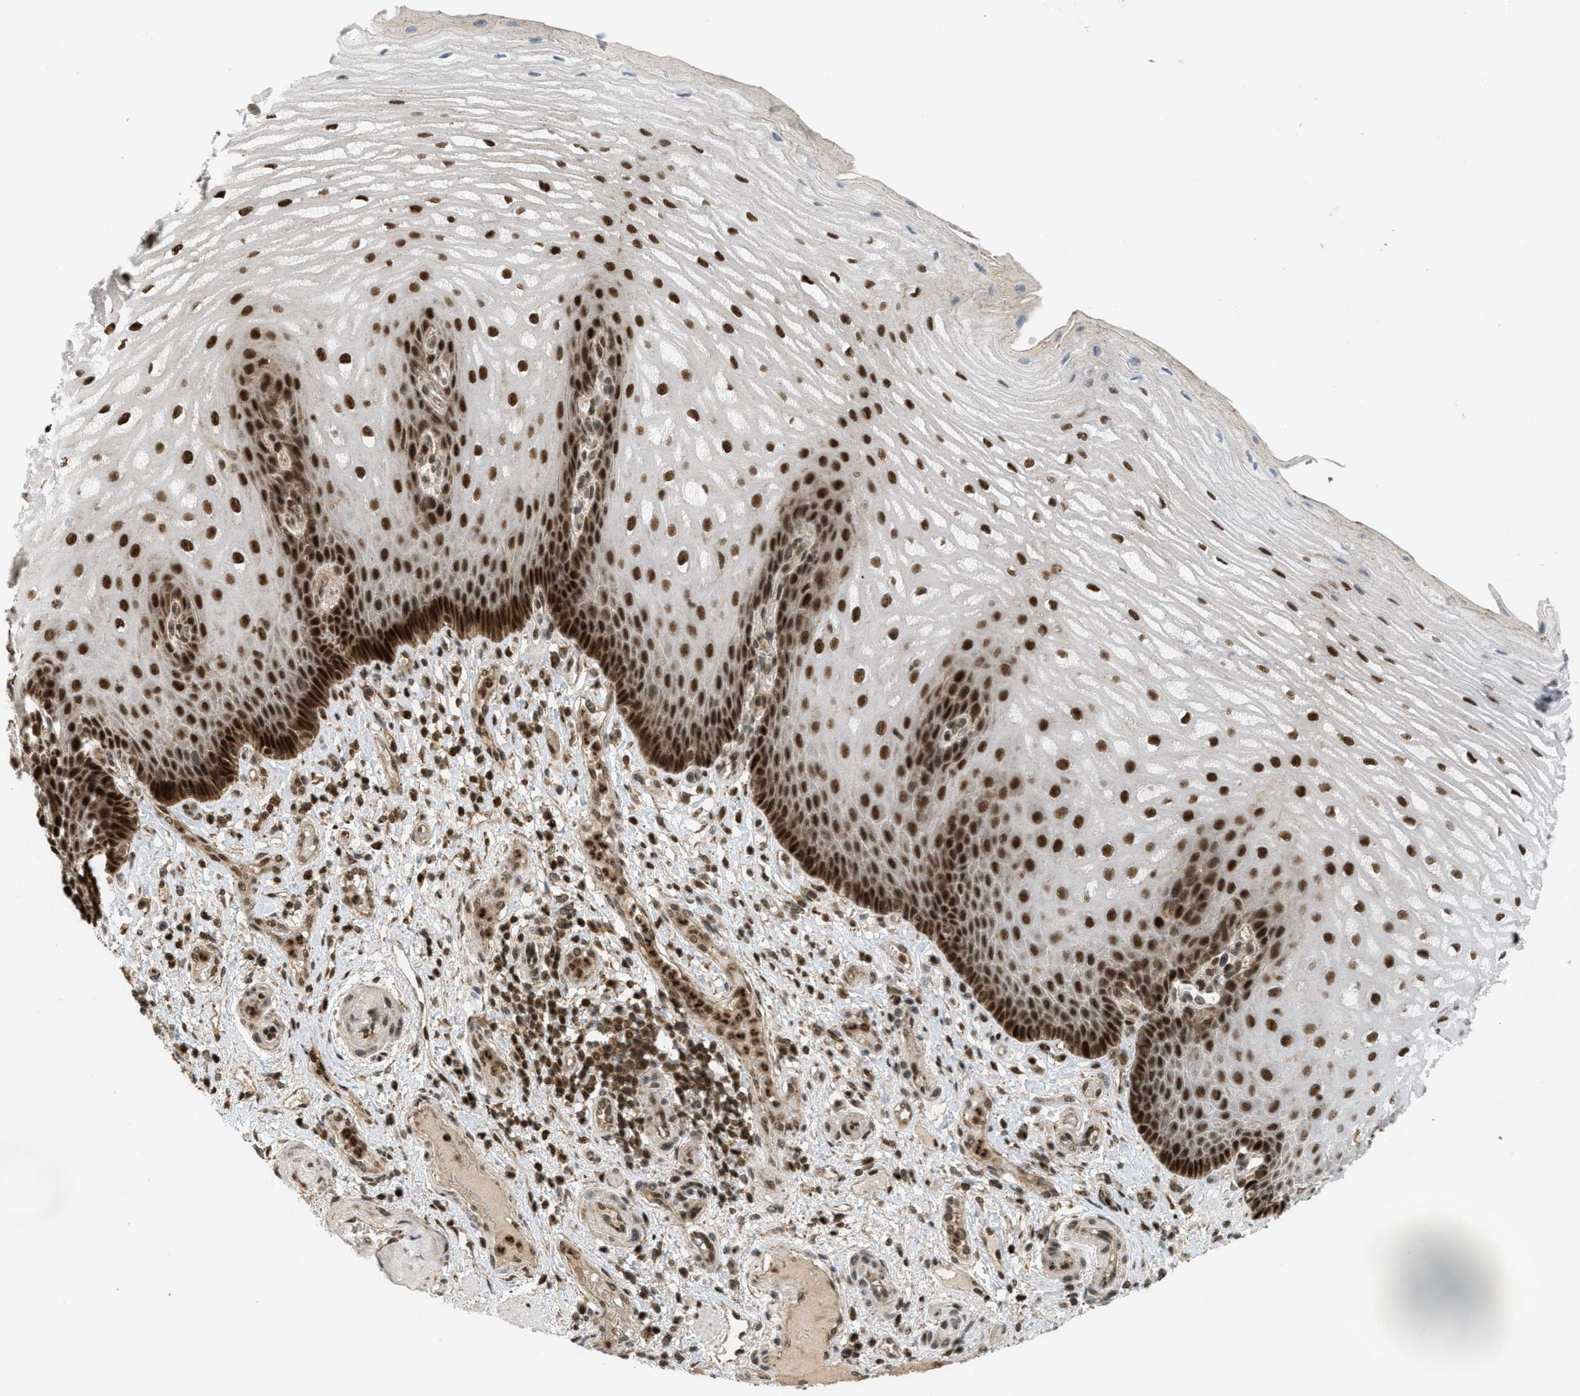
{"staining": {"intensity": "strong", "quantity": ">75%", "location": "cytoplasmic/membranous,nuclear"}, "tissue": "esophagus", "cell_type": "Squamous epithelial cells", "image_type": "normal", "snomed": [{"axis": "morphology", "description": "Normal tissue, NOS"}, {"axis": "topography", "description": "Esophagus"}], "caption": "Brown immunohistochemical staining in unremarkable human esophagus displays strong cytoplasmic/membranous,nuclear positivity in approximately >75% of squamous epithelial cells.", "gene": "TLK1", "patient": {"sex": "male", "age": 54}}